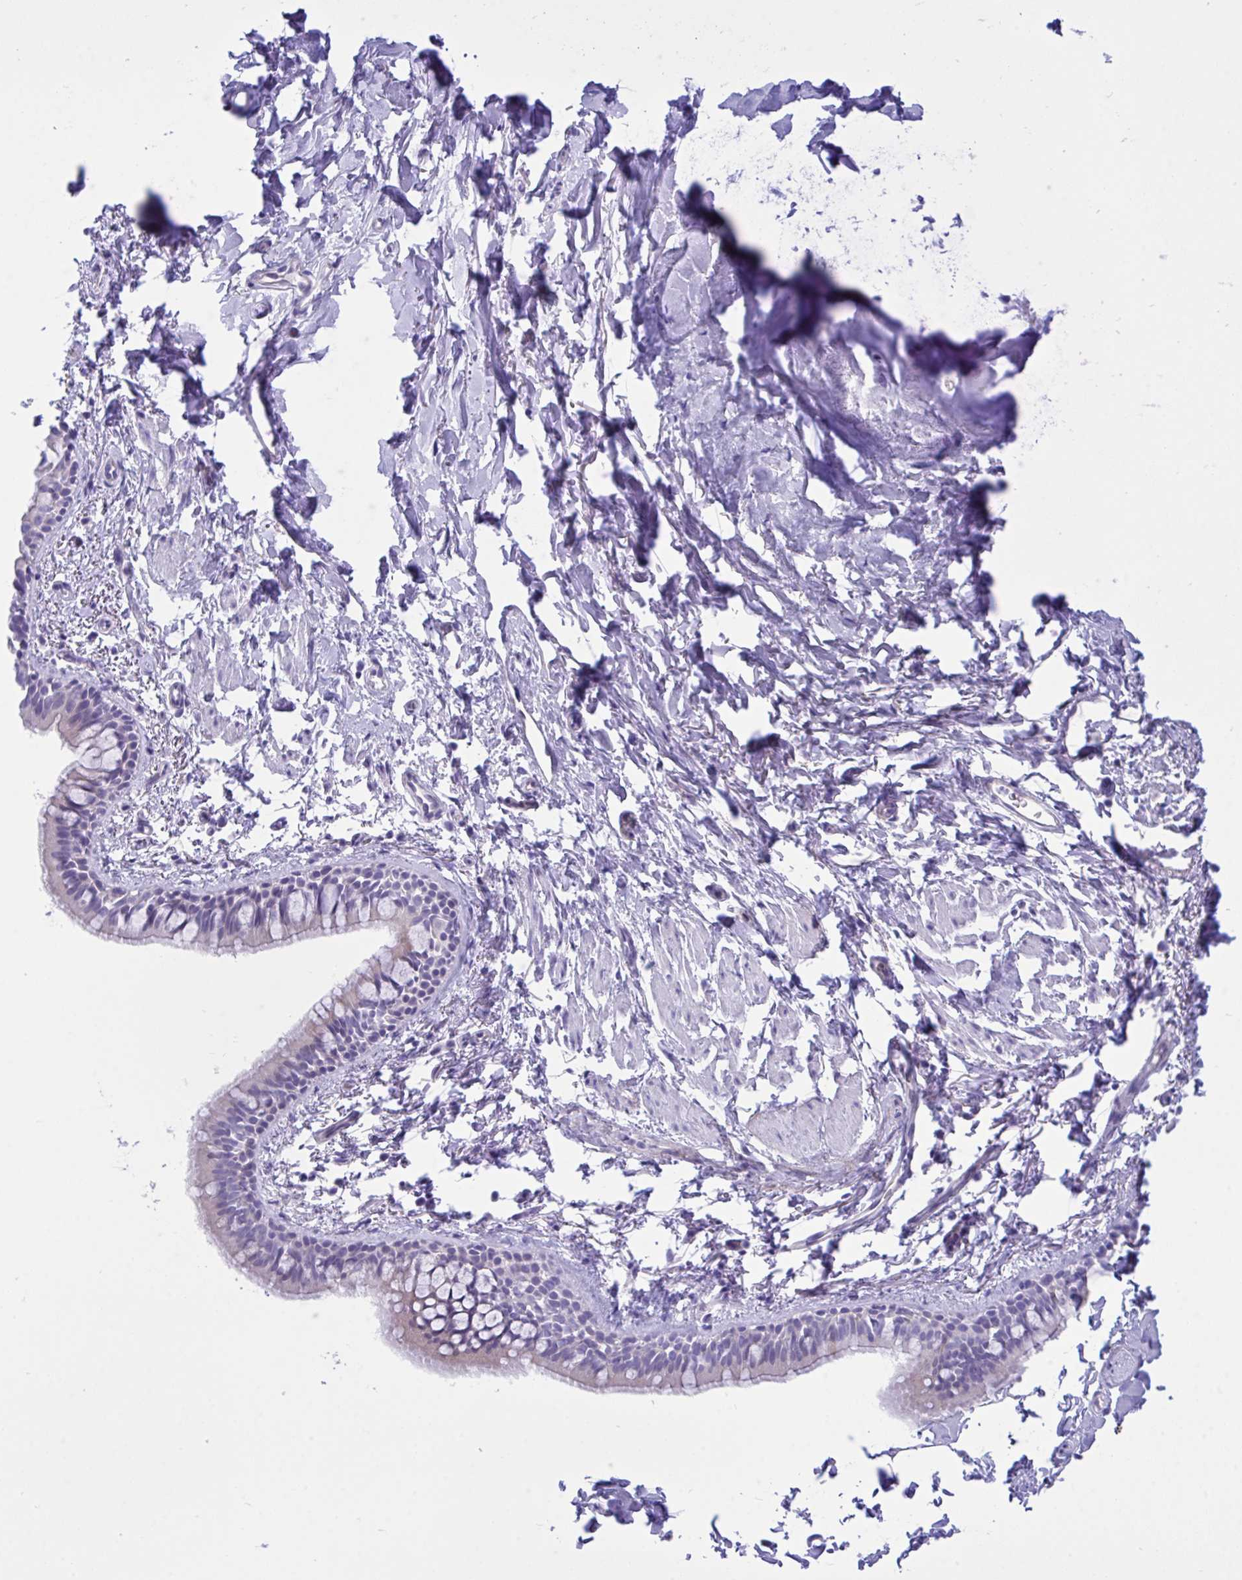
{"staining": {"intensity": "negative", "quantity": "none", "location": "none"}, "tissue": "bronchus", "cell_type": "Respiratory epithelial cells", "image_type": "normal", "snomed": [{"axis": "morphology", "description": "Normal tissue, NOS"}, {"axis": "topography", "description": "Lymph node"}, {"axis": "topography", "description": "Cartilage tissue"}, {"axis": "topography", "description": "Bronchus"}], "caption": "Image shows no protein staining in respiratory epithelial cells of benign bronchus. Nuclei are stained in blue.", "gene": "BEX5", "patient": {"sex": "female", "age": 70}}